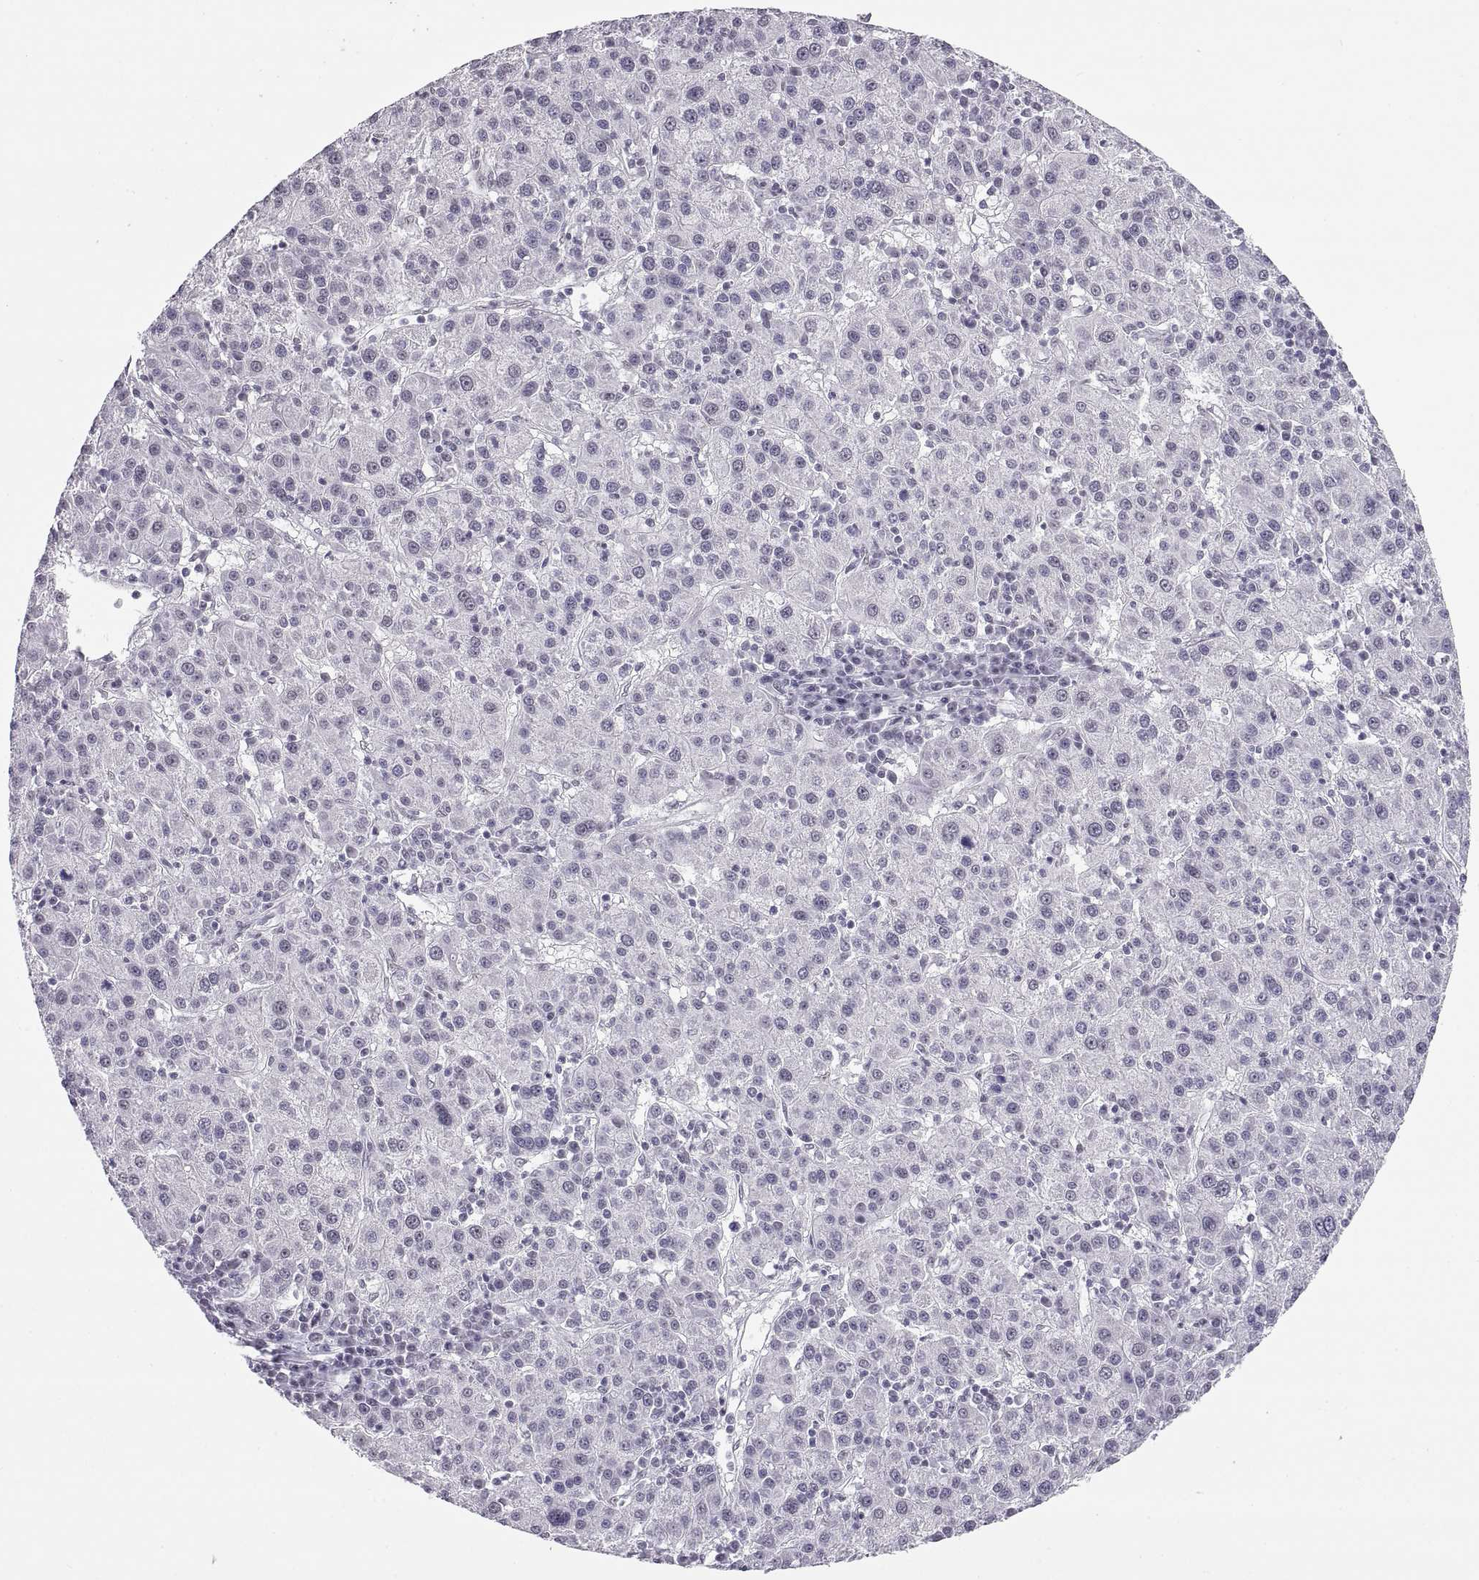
{"staining": {"intensity": "negative", "quantity": "none", "location": "none"}, "tissue": "liver cancer", "cell_type": "Tumor cells", "image_type": "cancer", "snomed": [{"axis": "morphology", "description": "Carcinoma, Hepatocellular, NOS"}, {"axis": "topography", "description": "Liver"}], "caption": "The image demonstrates no significant positivity in tumor cells of liver hepatocellular carcinoma.", "gene": "CARTPT", "patient": {"sex": "female", "age": 60}}